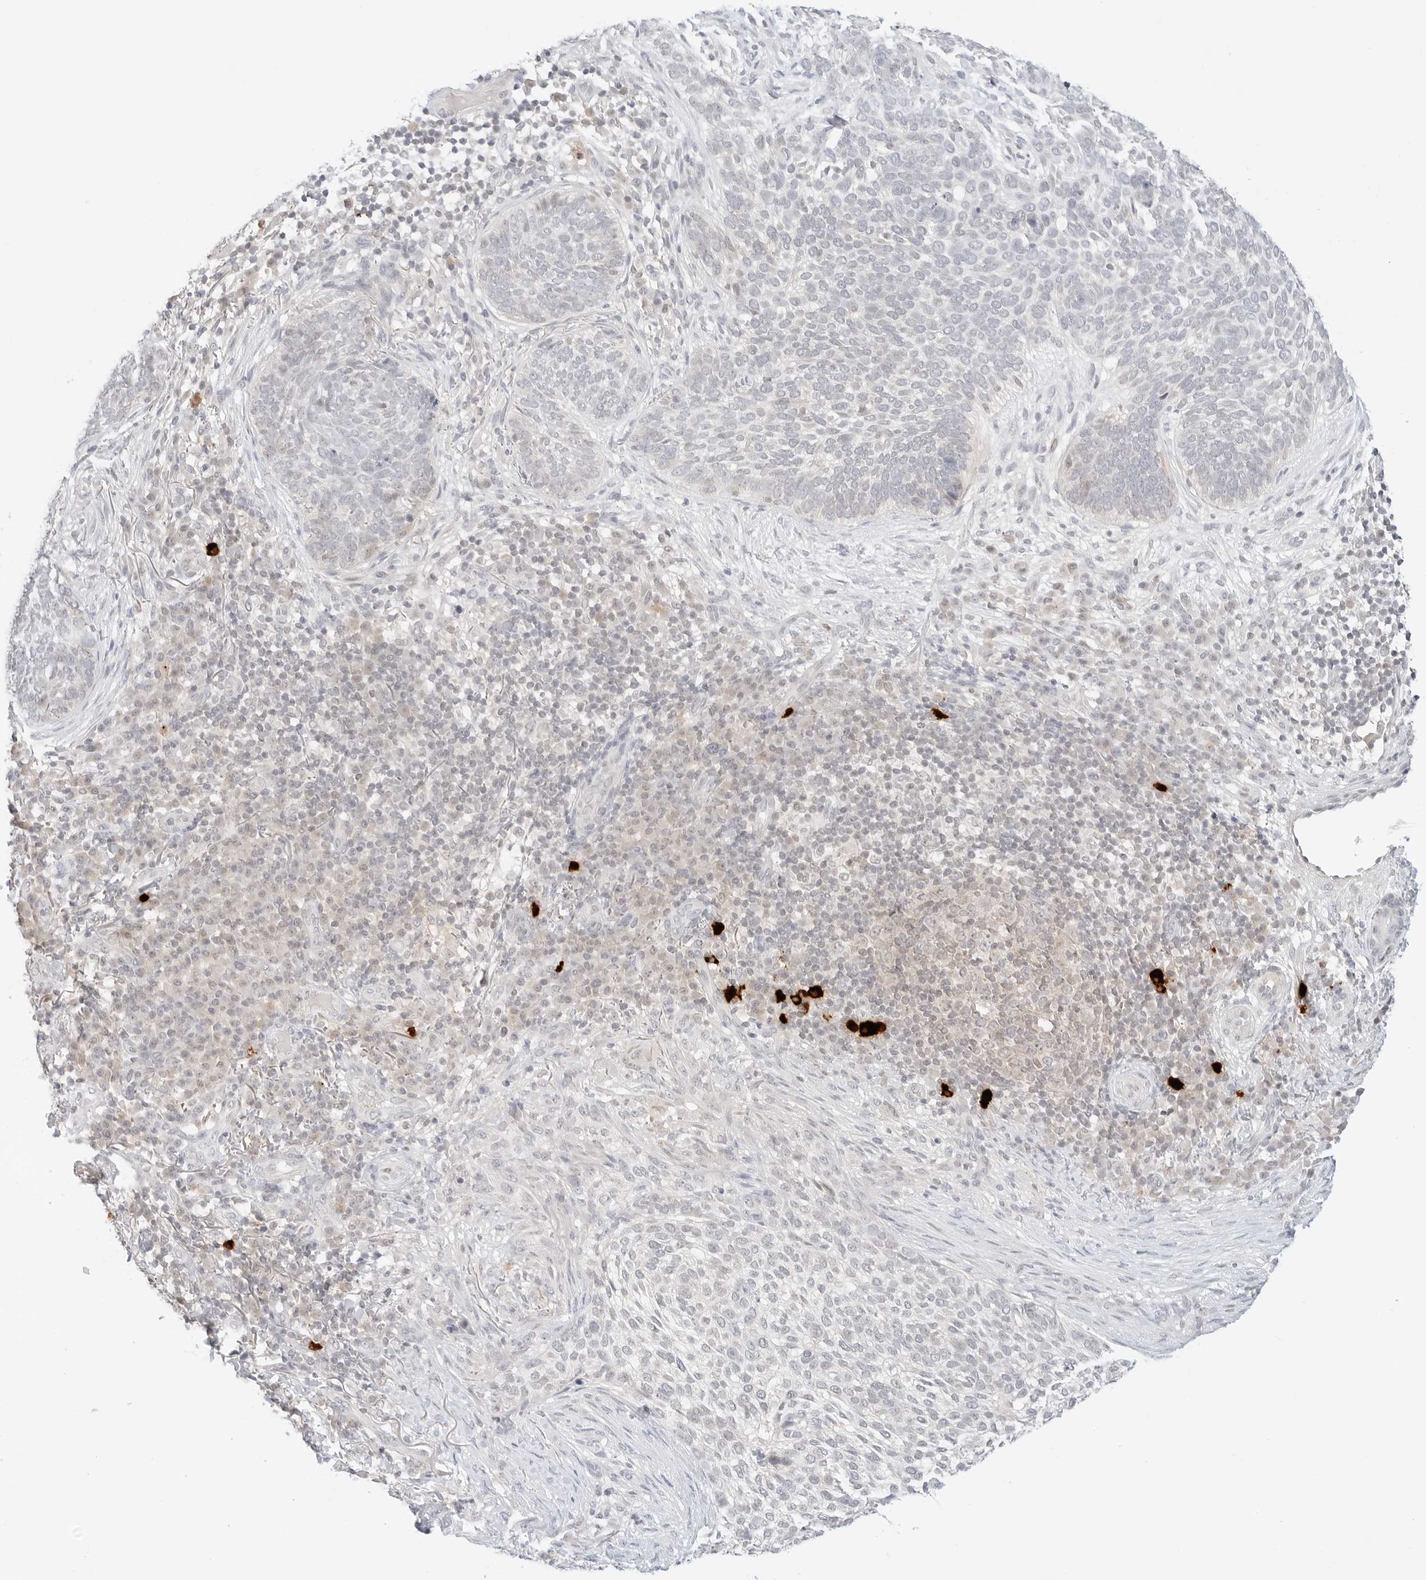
{"staining": {"intensity": "negative", "quantity": "none", "location": "none"}, "tissue": "skin cancer", "cell_type": "Tumor cells", "image_type": "cancer", "snomed": [{"axis": "morphology", "description": "Basal cell carcinoma"}, {"axis": "topography", "description": "Skin"}], "caption": "Protein analysis of basal cell carcinoma (skin) reveals no significant staining in tumor cells.", "gene": "GNAS", "patient": {"sex": "female", "age": 64}}